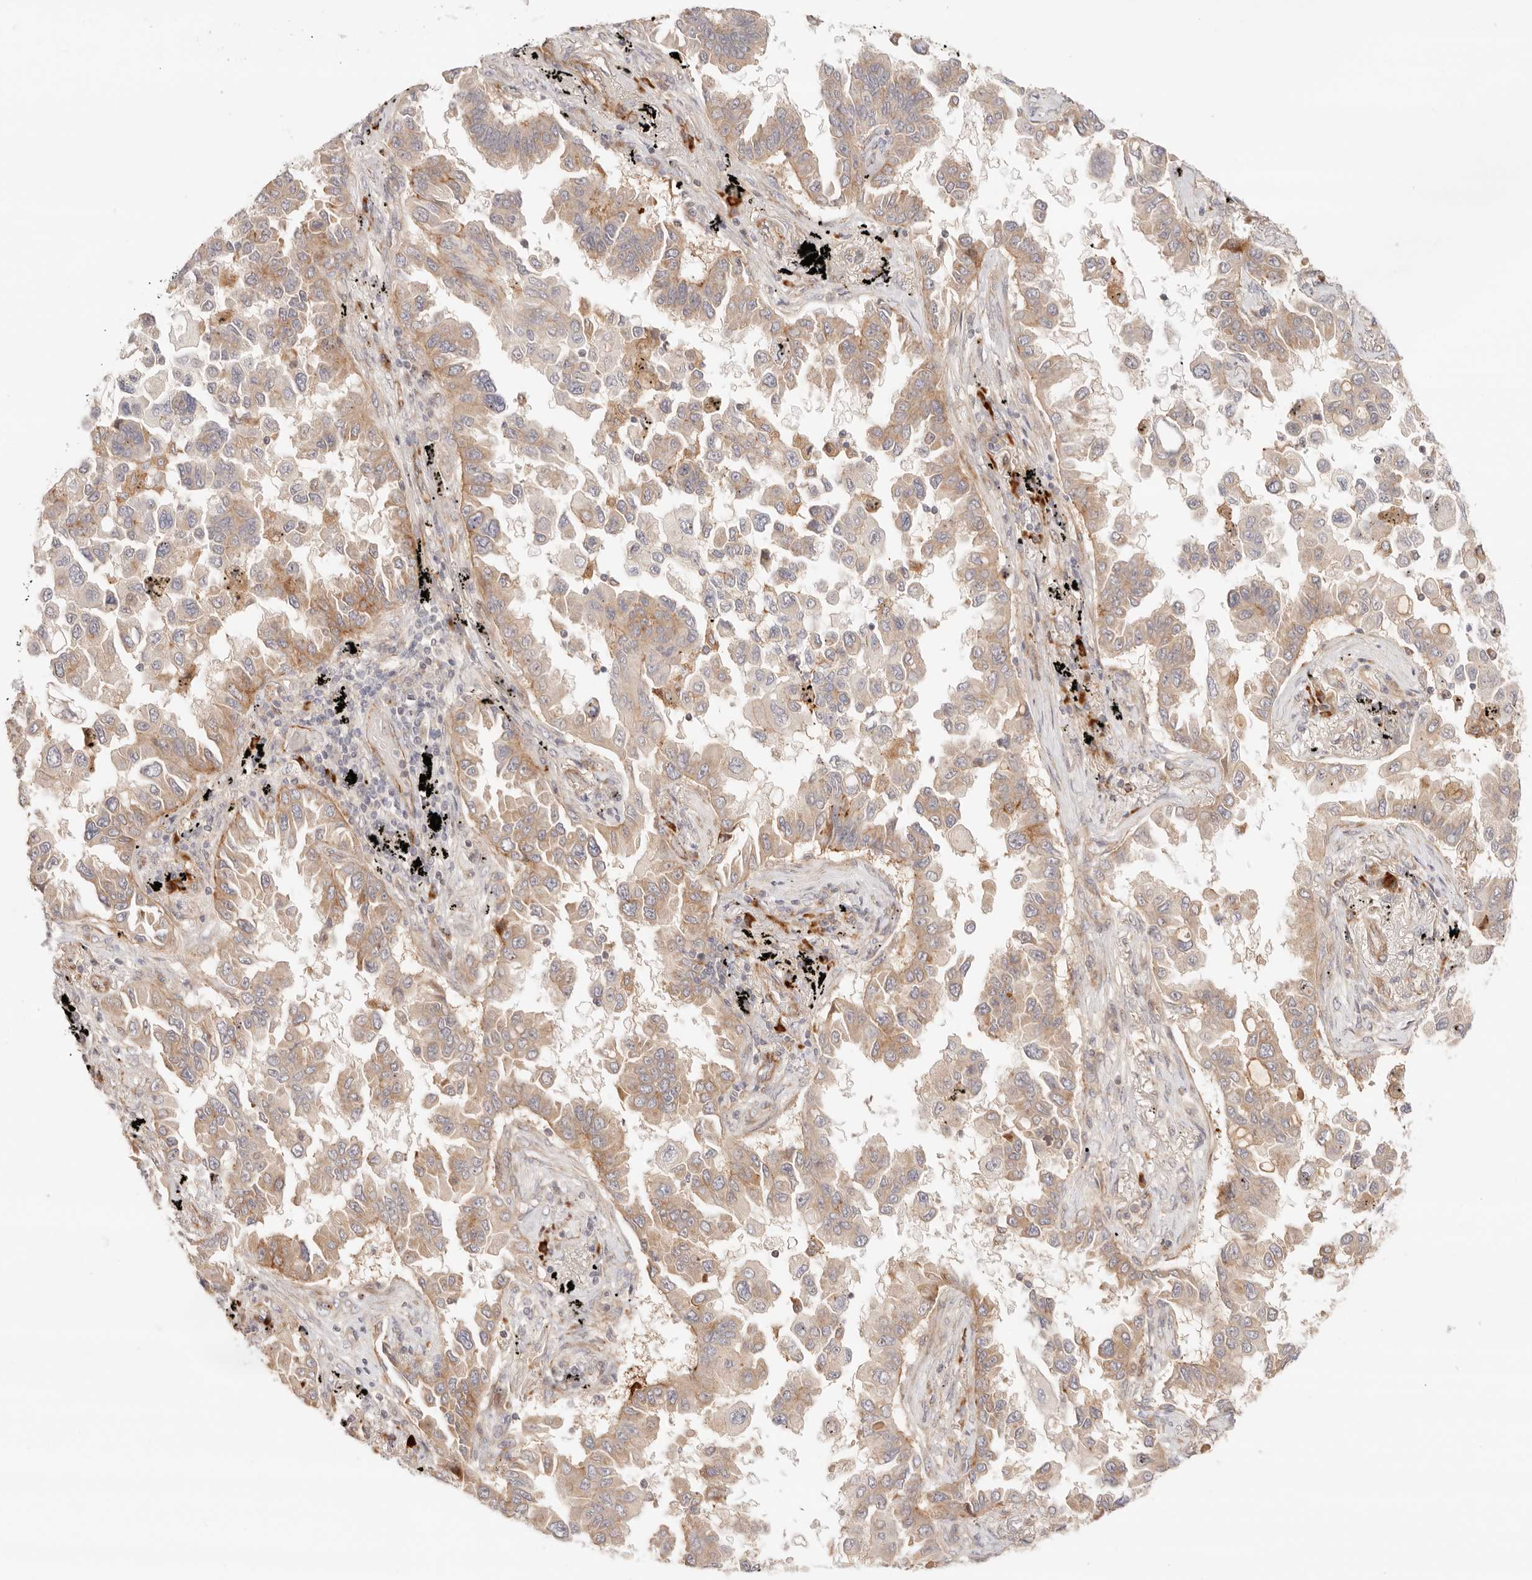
{"staining": {"intensity": "moderate", "quantity": "25%-75%", "location": "cytoplasmic/membranous"}, "tissue": "lung cancer", "cell_type": "Tumor cells", "image_type": "cancer", "snomed": [{"axis": "morphology", "description": "Adenocarcinoma, NOS"}, {"axis": "topography", "description": "Lung"}], "caption": "Lung cancer (adenocarcinoma) stained with immunohistochemistry shows moderate cytoplasmic/membranous positivity in about 25%-75% of tumor cells.", "gene": "IL1R2", "patient": {"sex": "female", "age": 67}}